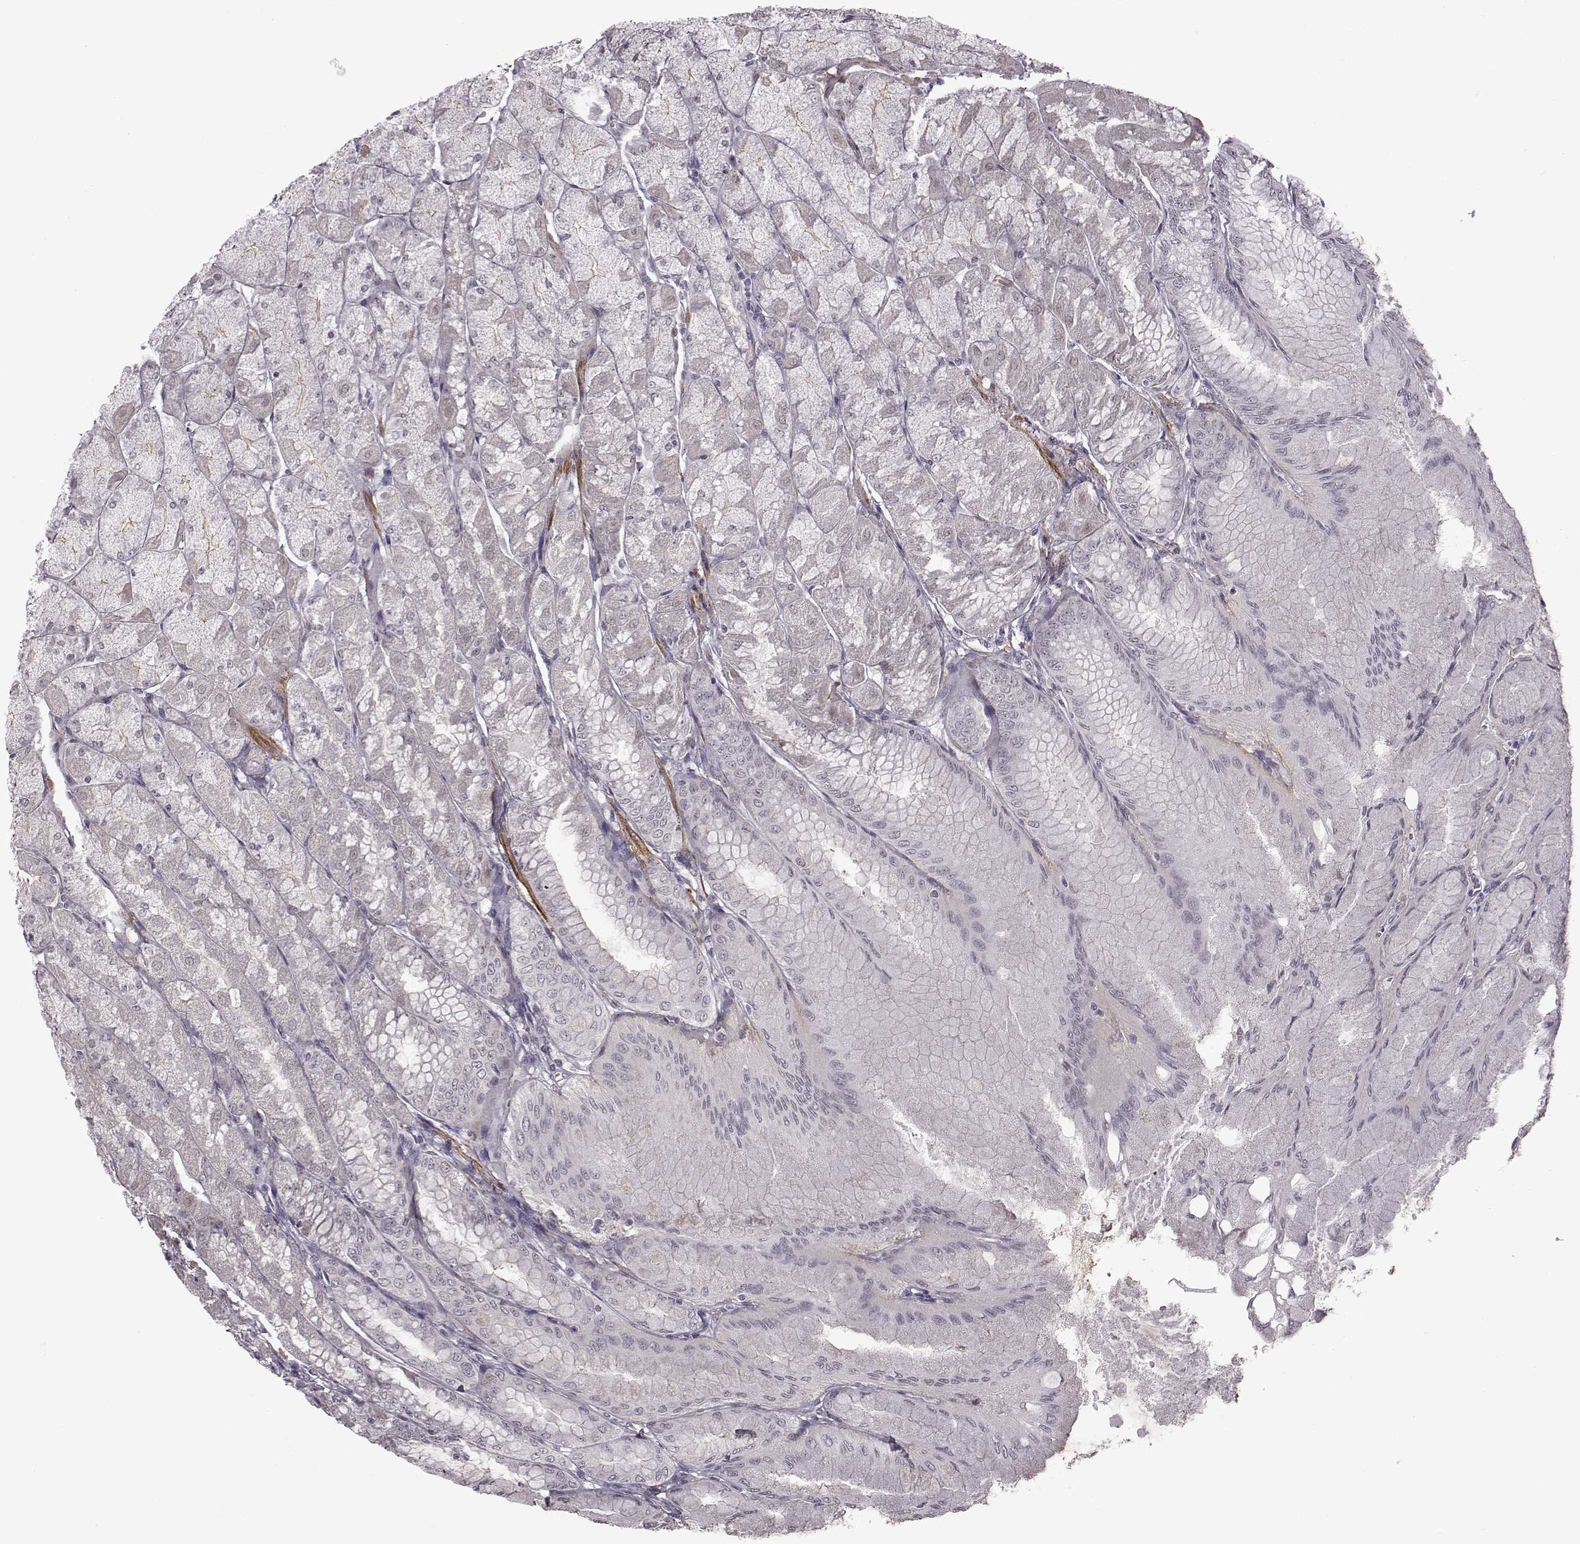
{"staining": {"intensity": "negative", "quantity": "none", "location": "none"}, "tissue": "stomach", "cell_type": "Glandular cells", "image_type": "normal", "snomed": [{"axis": "morphology", "description": "Normal tissue, NOS"}, {"axis": "topography", "description": "Stomach, upper"}], "caption": "This photomicrograph is of unremarkable stomach stained with IHC to label a protein in brown with the nuclei are counter-stained blue. There is no positivity in glandular cells.", "gene": "SYNPO2", "patient": {"sex": "male", "age": 60}}